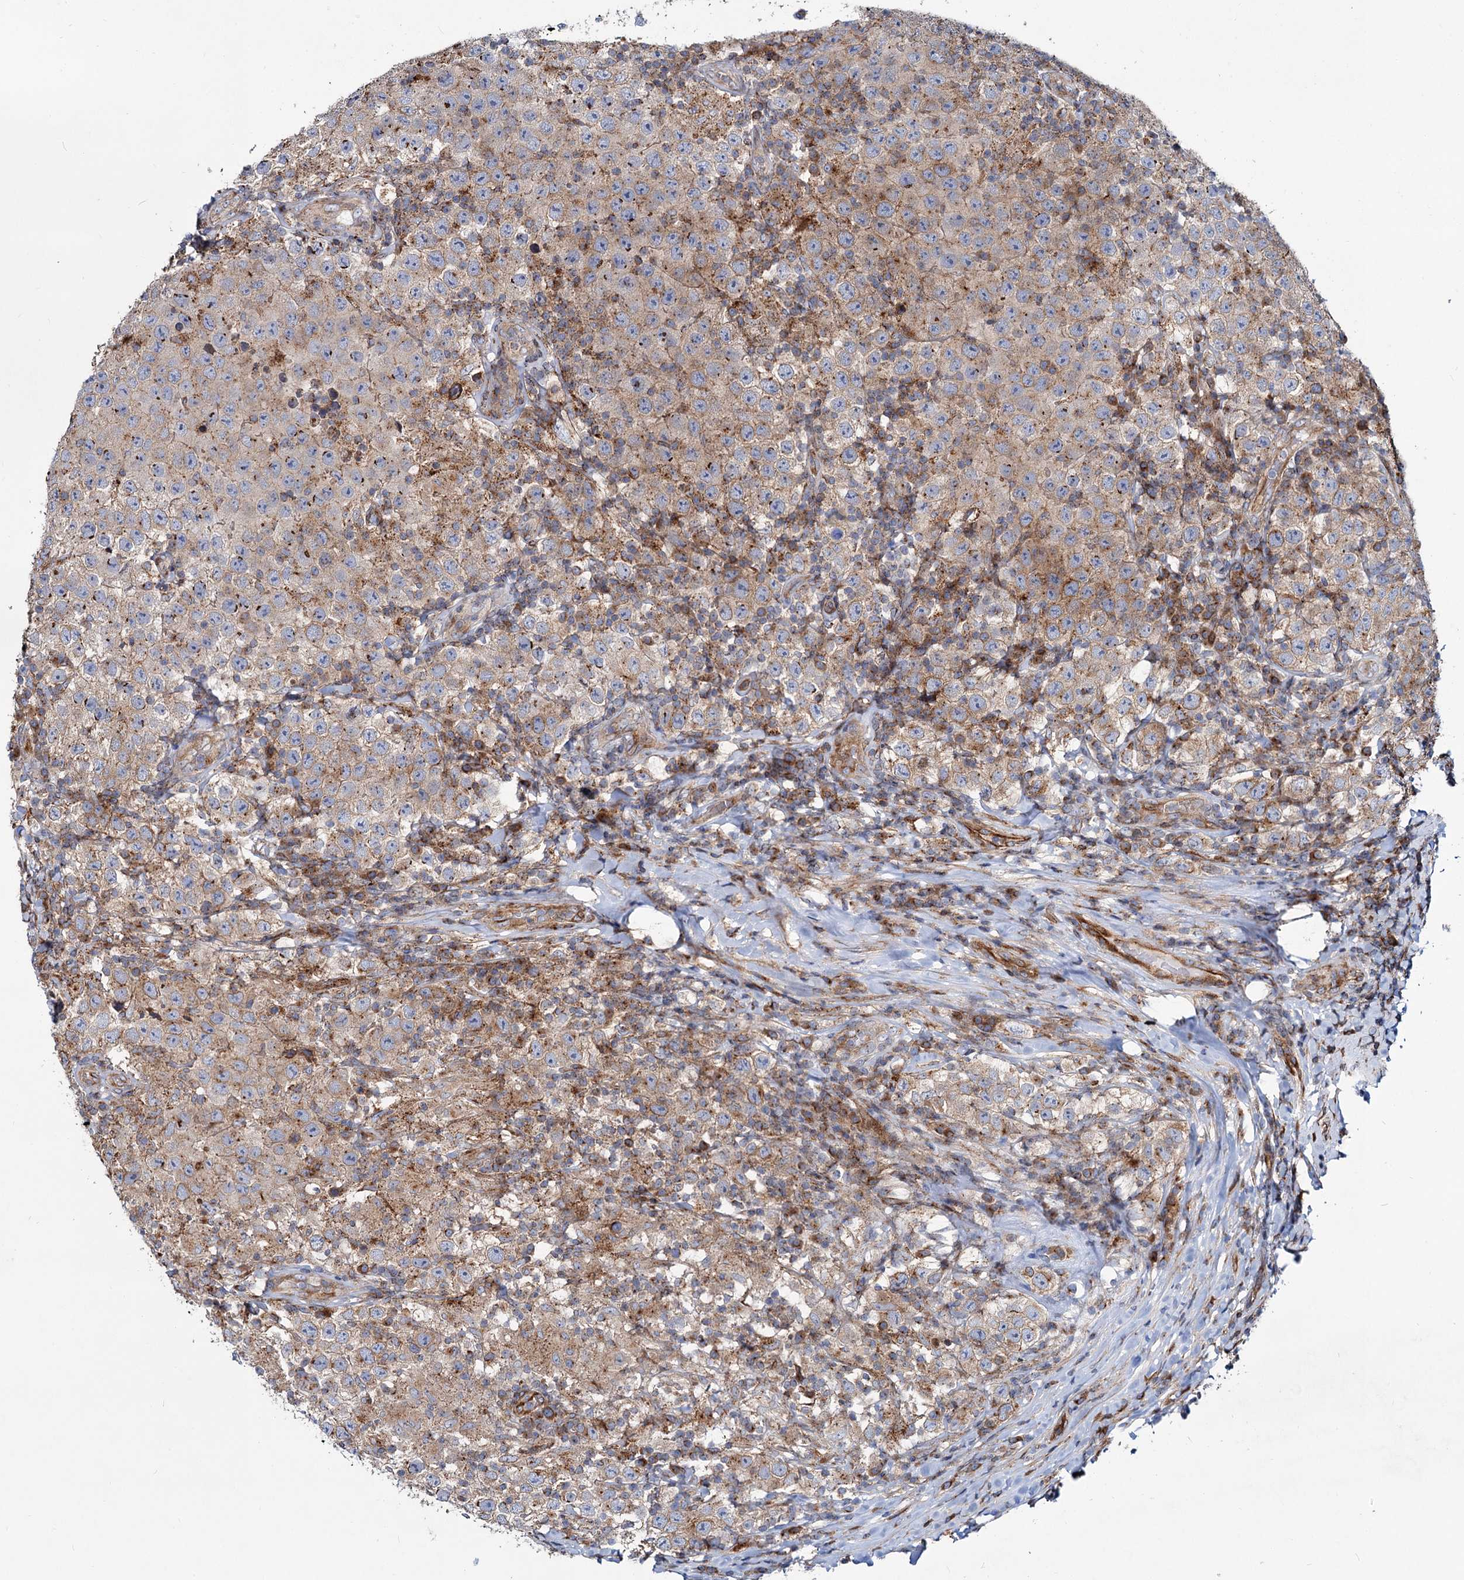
{"staining": {"intensity": "weak", "quantity": "25%-75%", "location": "cytoplasmic/membranous"}, "tissue": "testis cancer", "cell_type": "Tumor cells", "image_type": "cancer", "snomed": [{"axis": "morphology", "description": "Normal tissue, NOS"}, {"axis": "morphology", "description": "Urothelial carcinoma, High grade"}, {"axis": "morphology", "description": "Seminoma, NOS"}, {"axis": "morphology", "description": "Carcinoma, Embryonal, NOS"}, {"axis": "topography", "description": "Urinary bladder"}, {"axis": "topography", "description": "Testis"}], "caption": "Seminoma (testis) stained with a brown dye reveals weak cytoplasmic/membranous positive expression in about 25%-75% of tumor cells.", "gene": "PSEN1", "patient": {"sex": "male", "age": 41}}